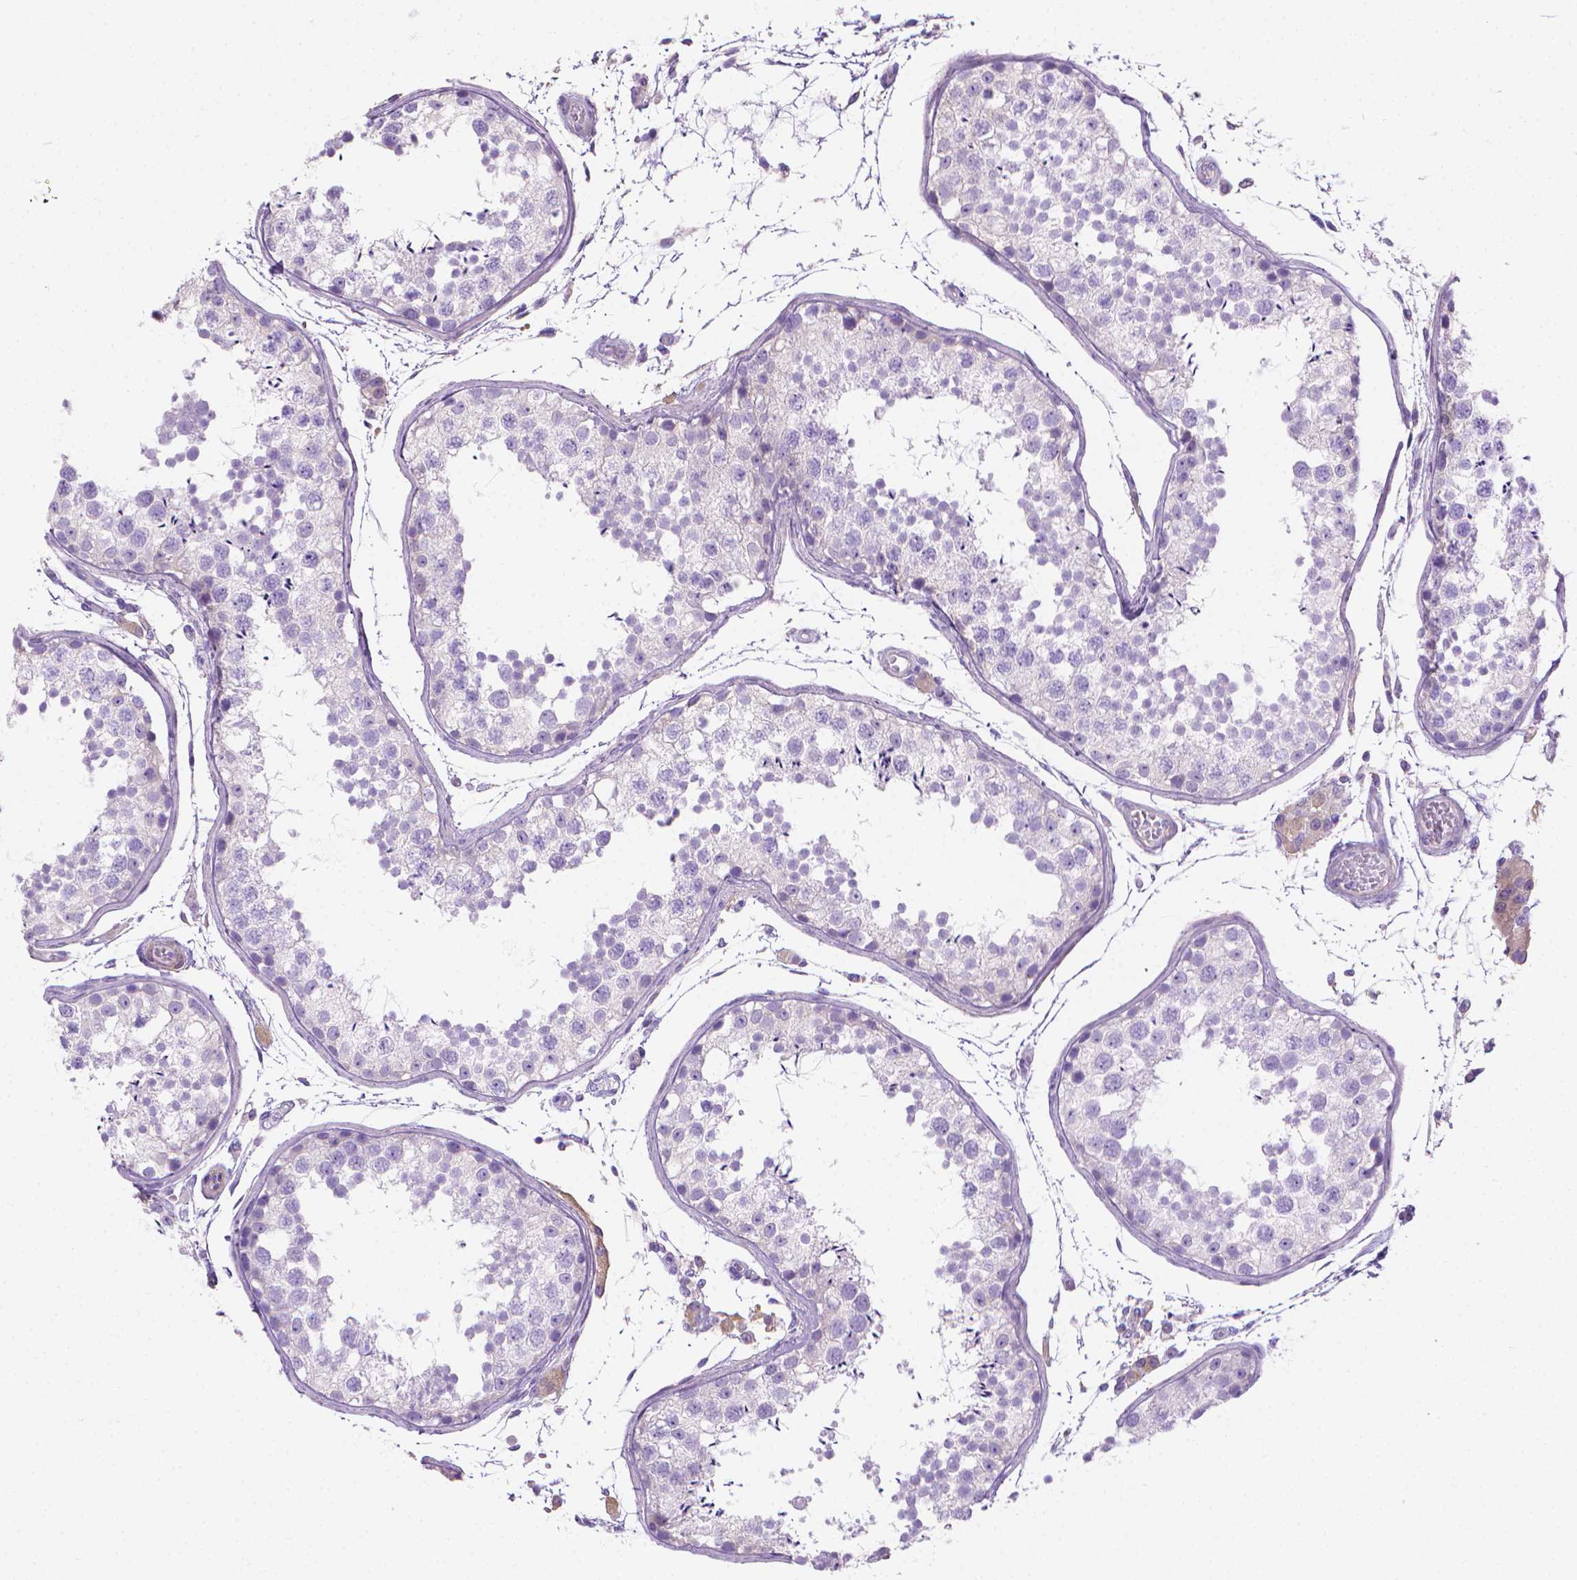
{"staining": {"intensity": "negative", "quantity": "none", "location": "none"}, "tissue": "testis", "cell_type": "Cells in seminiferous ducts", "image_type": "normal", "snomed": [{"axis": "morphology", "description": "Normal tissue, NOS"}, {"axis": "topography", "description": "Testis"}], "caption": "DAB (3,3'-diaminobenzidine) immunohistochemical staining of normal human testis demonstrates no significant staining in cells in seminiferous ducts.", "gene": "FASN", "patient": {"sex": "male", "age": 29}}